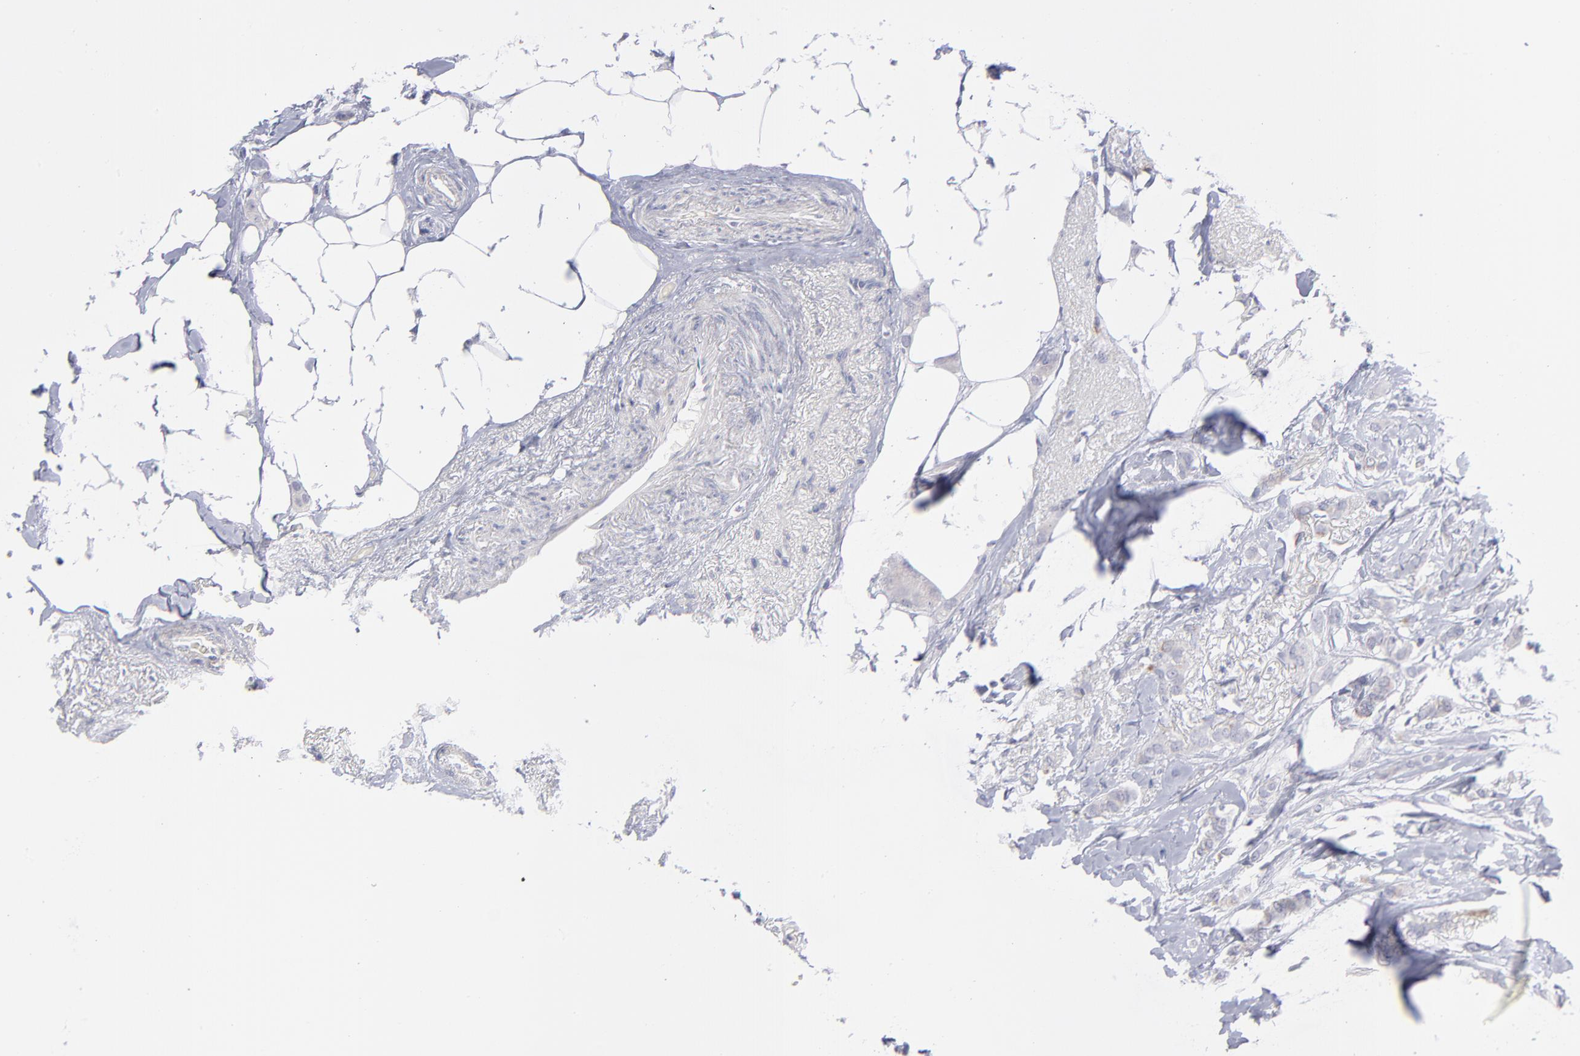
{"staining": {"intensity": "negative", "quantity": "none", "location": "none"}, "tissue": "breast cancer", "cell_type": "Tumor cells", "image_type": "cancer", "snomed": [{"axis": "morphology", "description": "Lobular carcinoma"}, {"axis": "topography", "description": "Breast"}], "caption": "Immunohistochemical staining of human breast lobular carcinoma shows no significant positivity in tumor cells.", "gene": "MTHFD2", "patient": {"sex": "female", "age": 55}}